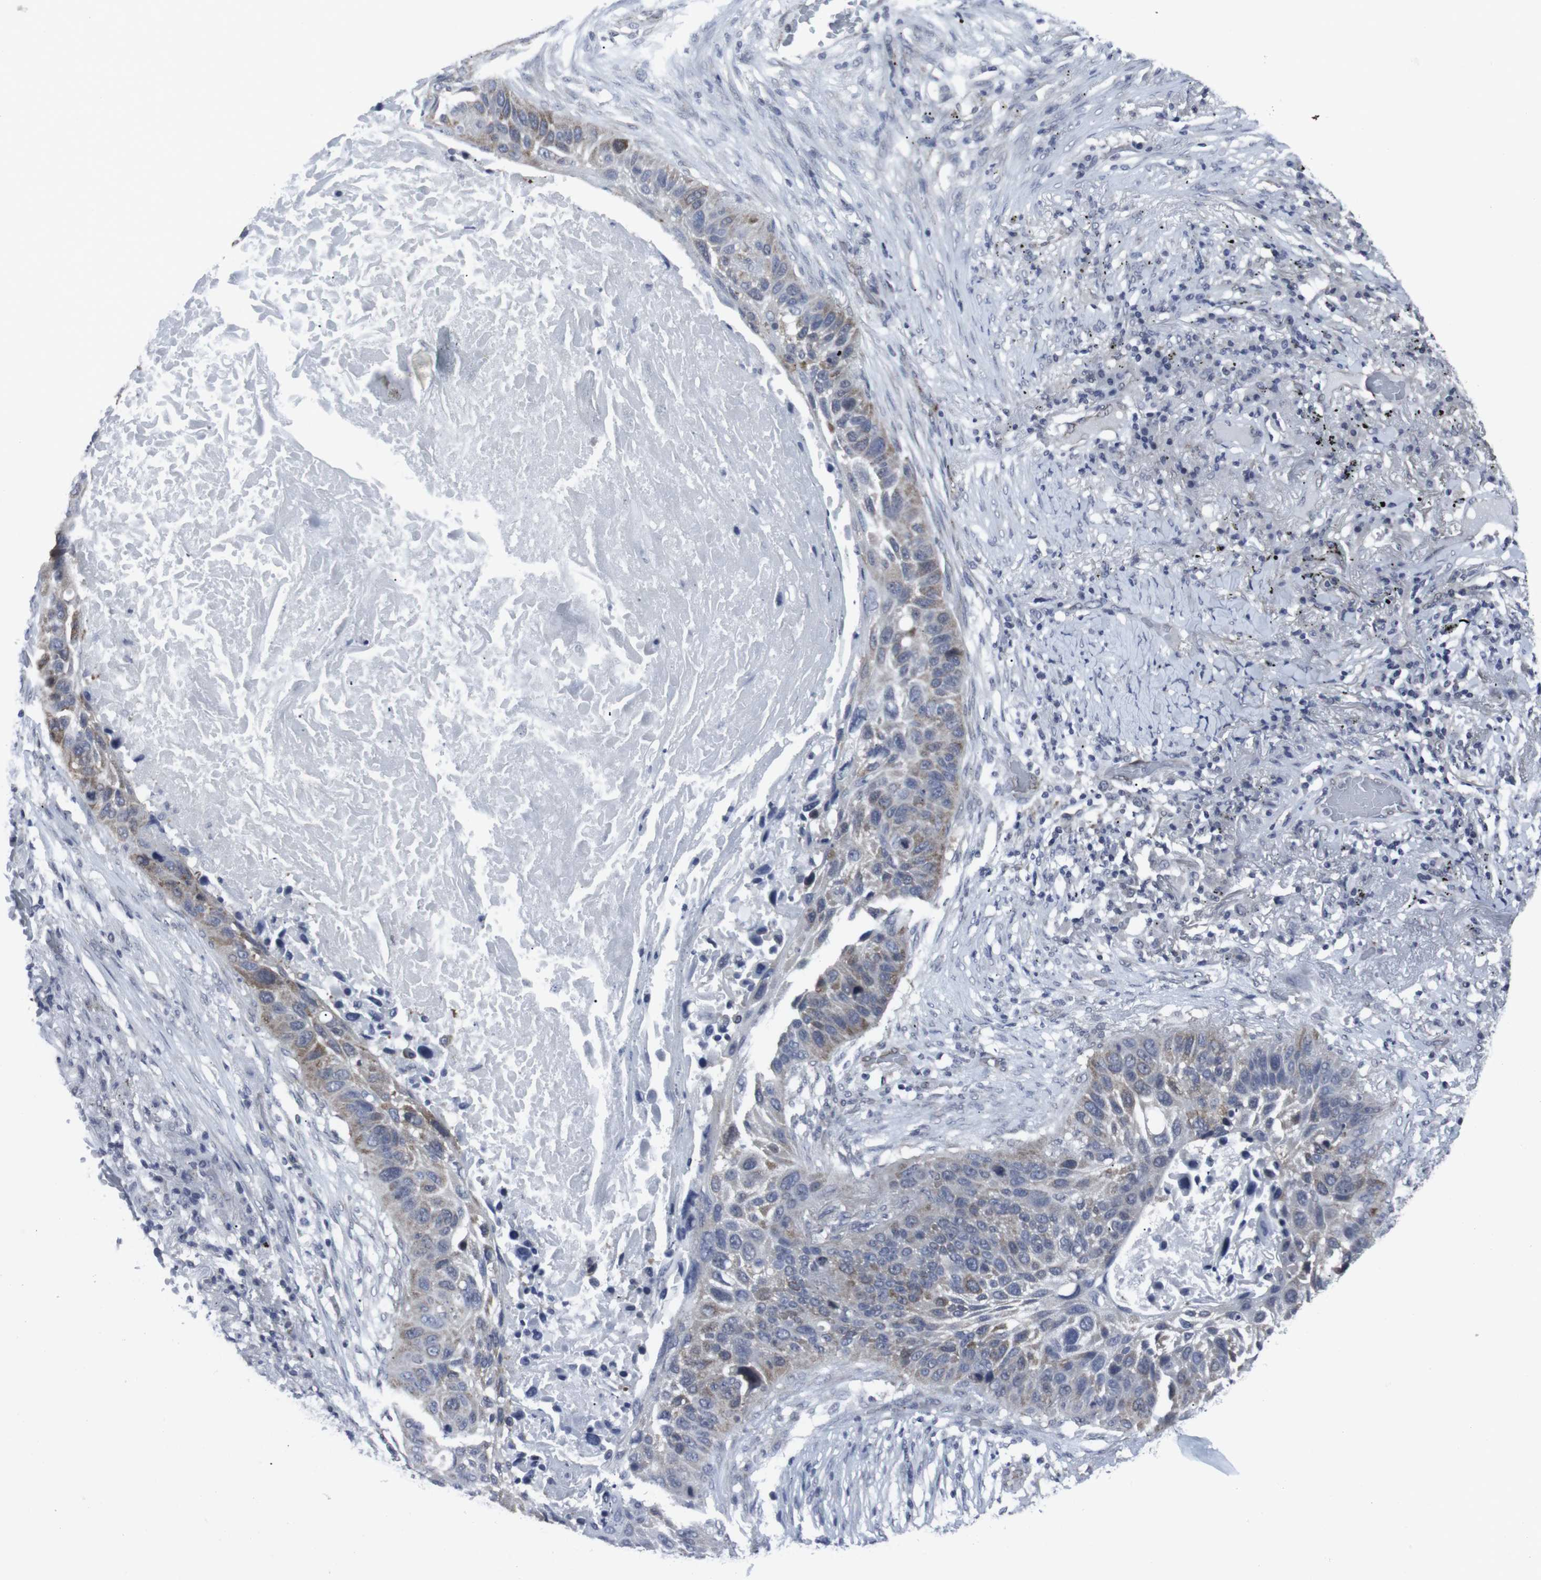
{"staining": {"intensity": "weak", "quantity": "25%-75%", "location": "cytoplasmic/membranous"}, "tissue": "lung cancer", "cell_type": "Tumor cells", "image_type": "cancer", "snomed": [{"axis": "morphology", "description": "Squamous cell carcinoma, NOS"}, {"axis": "topography", "description": "Lung"}], "caption": "Lung cancer tissue displays weak cytoplasmic/membranous positivity in approximately 25%-75% of tumor cells, visualized by immunohistochemistry. (DAB (3,3'-diaminobenzidine) IHC with brightfield microscopy, high magnification).", "gene": "GEMIN2", "patient": {"sex": "male", "age": 57}}